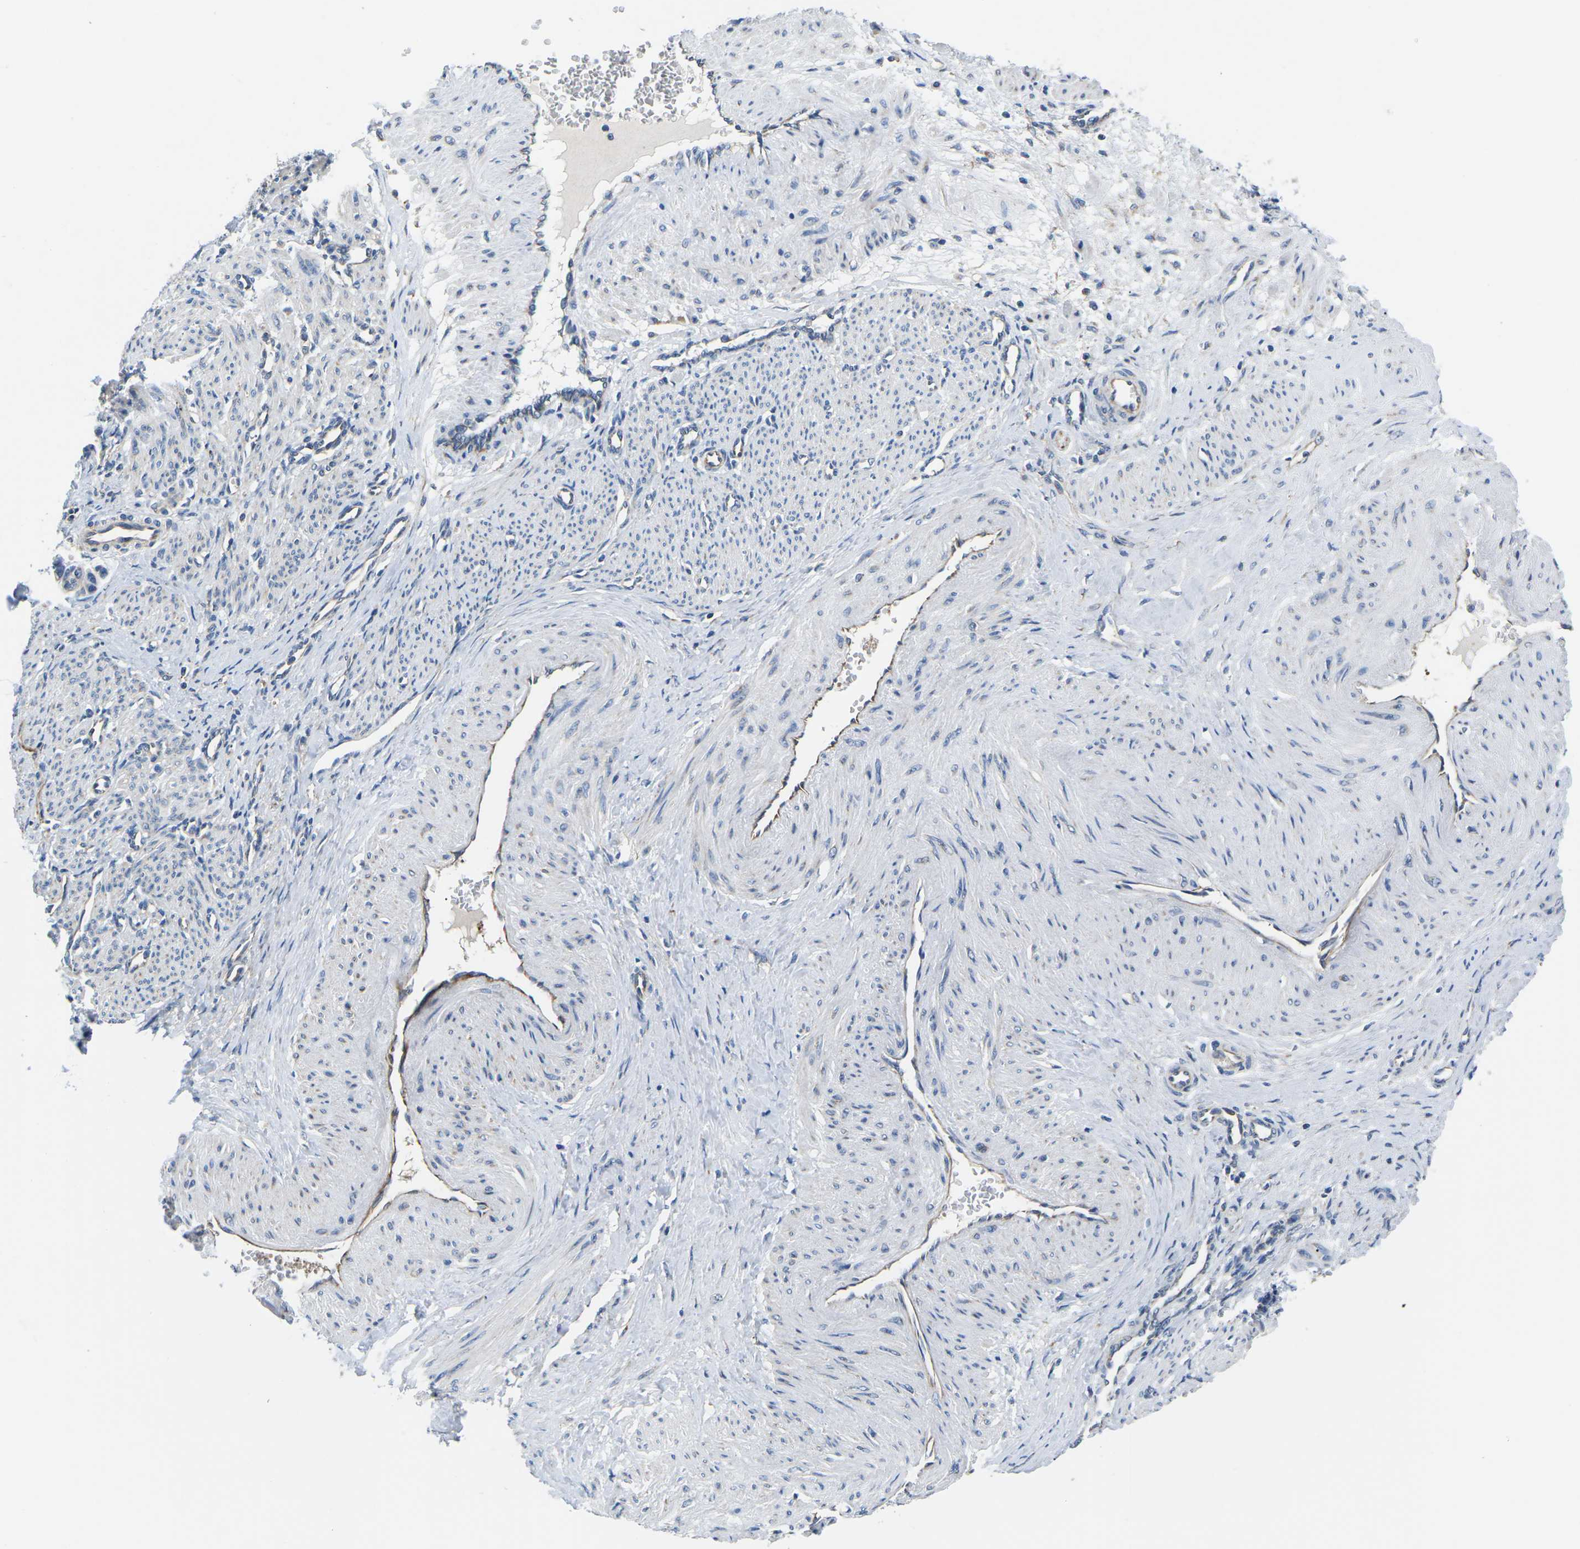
{"staining": {"intensity": "weak", "quantity": "25%-75%", "location": "cytoplasmic/membranous"}, "tissue": "smooth muscle", "cell_type": "Smooth muscle cells", "image_type": "normal", "snomed": [{"axis": "morphology", "description": "Normal tissue, NOS"}, {"axis": "topography", "description": "Endometrium"}], "caption": "Normal smooth muscle shows weak cytoplasmic/membranous staining in approximately 25%-75% of smooth muscle cells, visualized by immunohistochemistry.", "gene": "TMEFF2", "patient": {"sex": "female", "age": 33}}